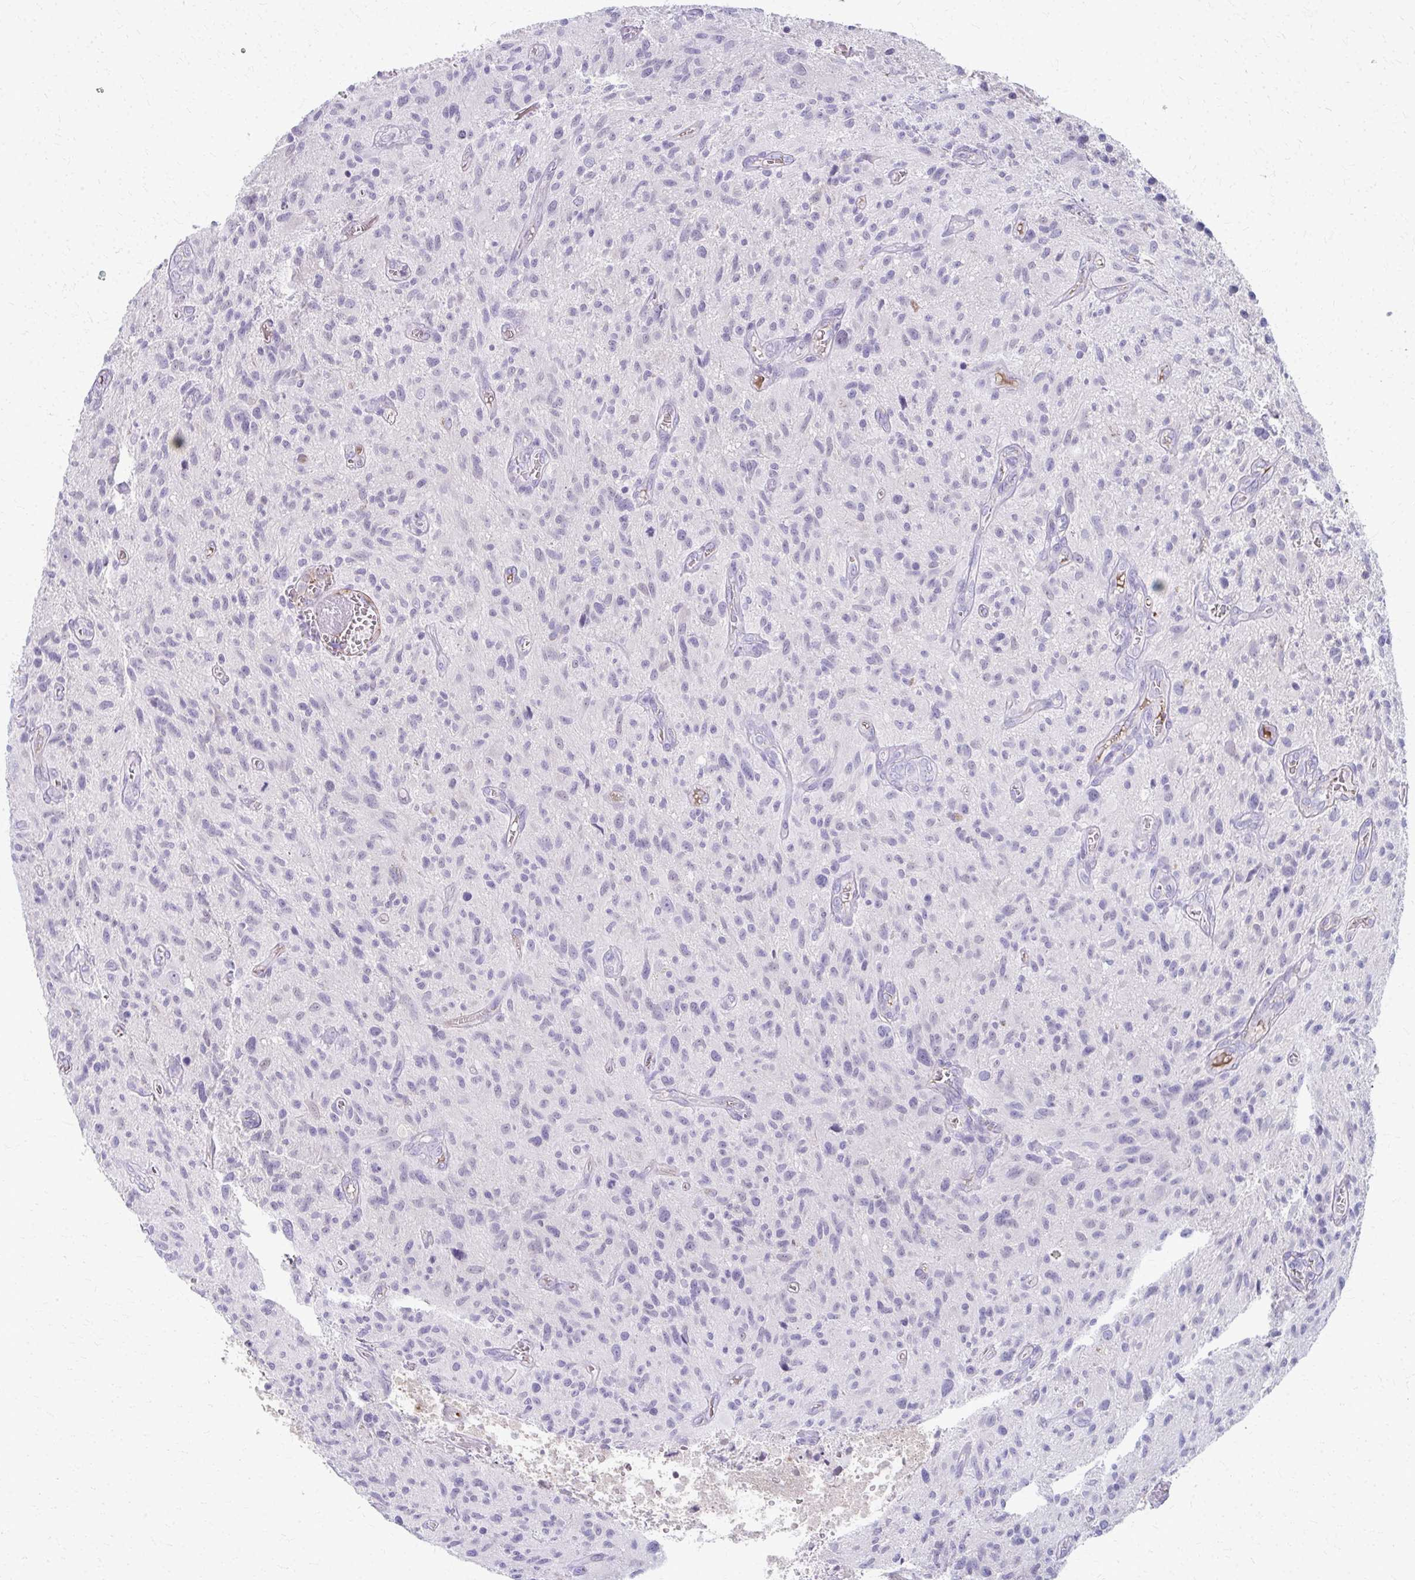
{"staining": {"intensity": "negative", "quantity": "none", "location": "none"}, "tissue": "glioma", "cell_type": "Tumor cells", "image_type": "cancer", "snomed": [{"axis": "morphology", "description": "Glioma, malignant, High grade"}, {"axis": "topography", "description": "Brain"}], "caption": "Immunohistochemistry photomicrograph of neoplastic tissue: human malignant glioma (high-grade) stained with DAB (3,3'-diaminobenzidine) exhibits no significant protein positivity in tumor cells.", "gene": "ADIPOQ", "patient": {"sex": "male", "age": 75}}